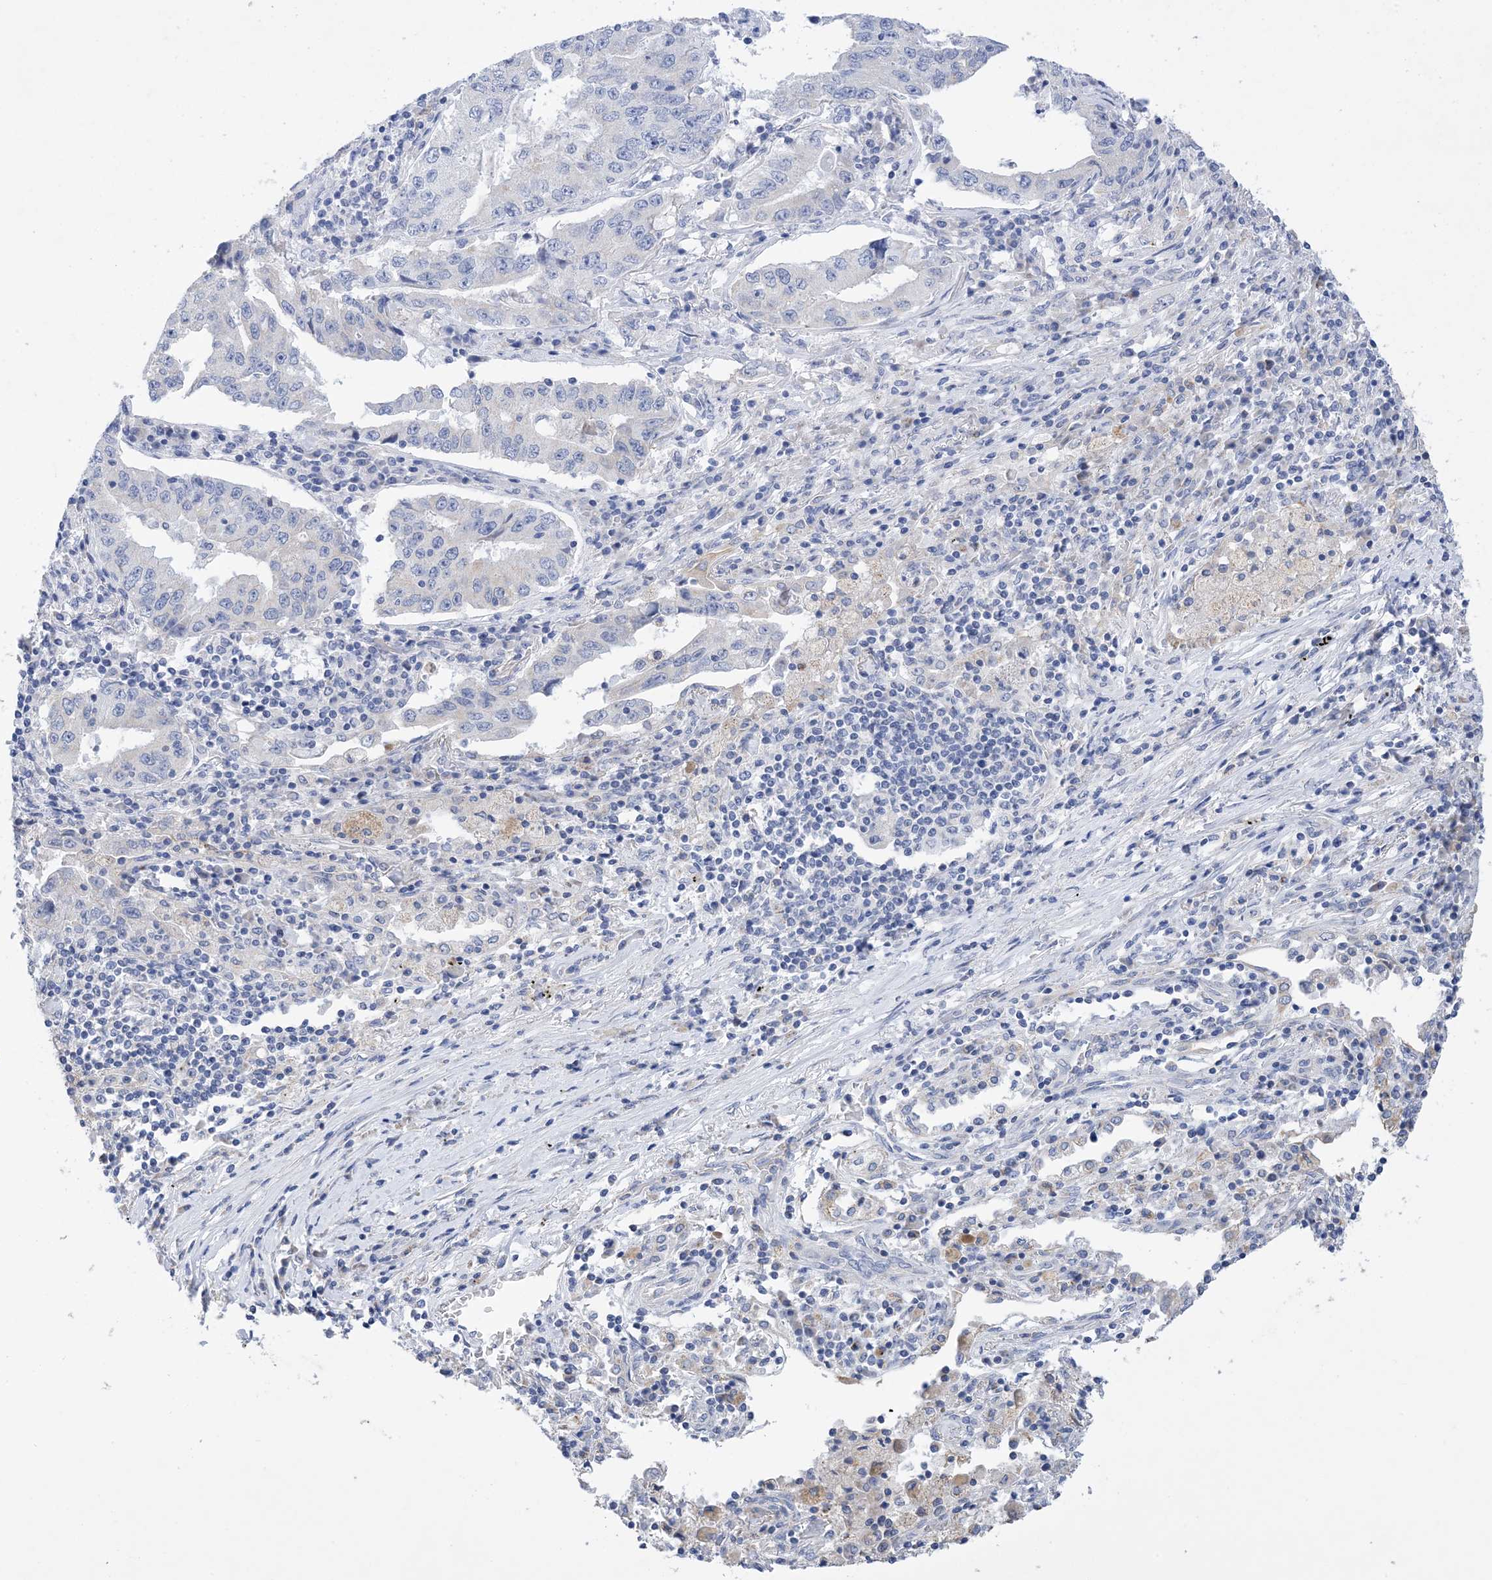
{"staining": {"intensity": "negative", "quantity": "none", "location": "none"}, "tissue": "lung cancer", "cell_type": "Tumor cells", "image_type": "cancer", "snomed": [{"axis": "morphology", "description": "Adenocarcinoma, NOS"}, {"axis": "topography", "description": "Lung"}], "caption": "This is an IHC micrograph of human lung cancer (adenocarcinoma). There is no positivity in tumor cells.", "gene": "PLK4", "patient": {"sex": "female", "age": 51}}